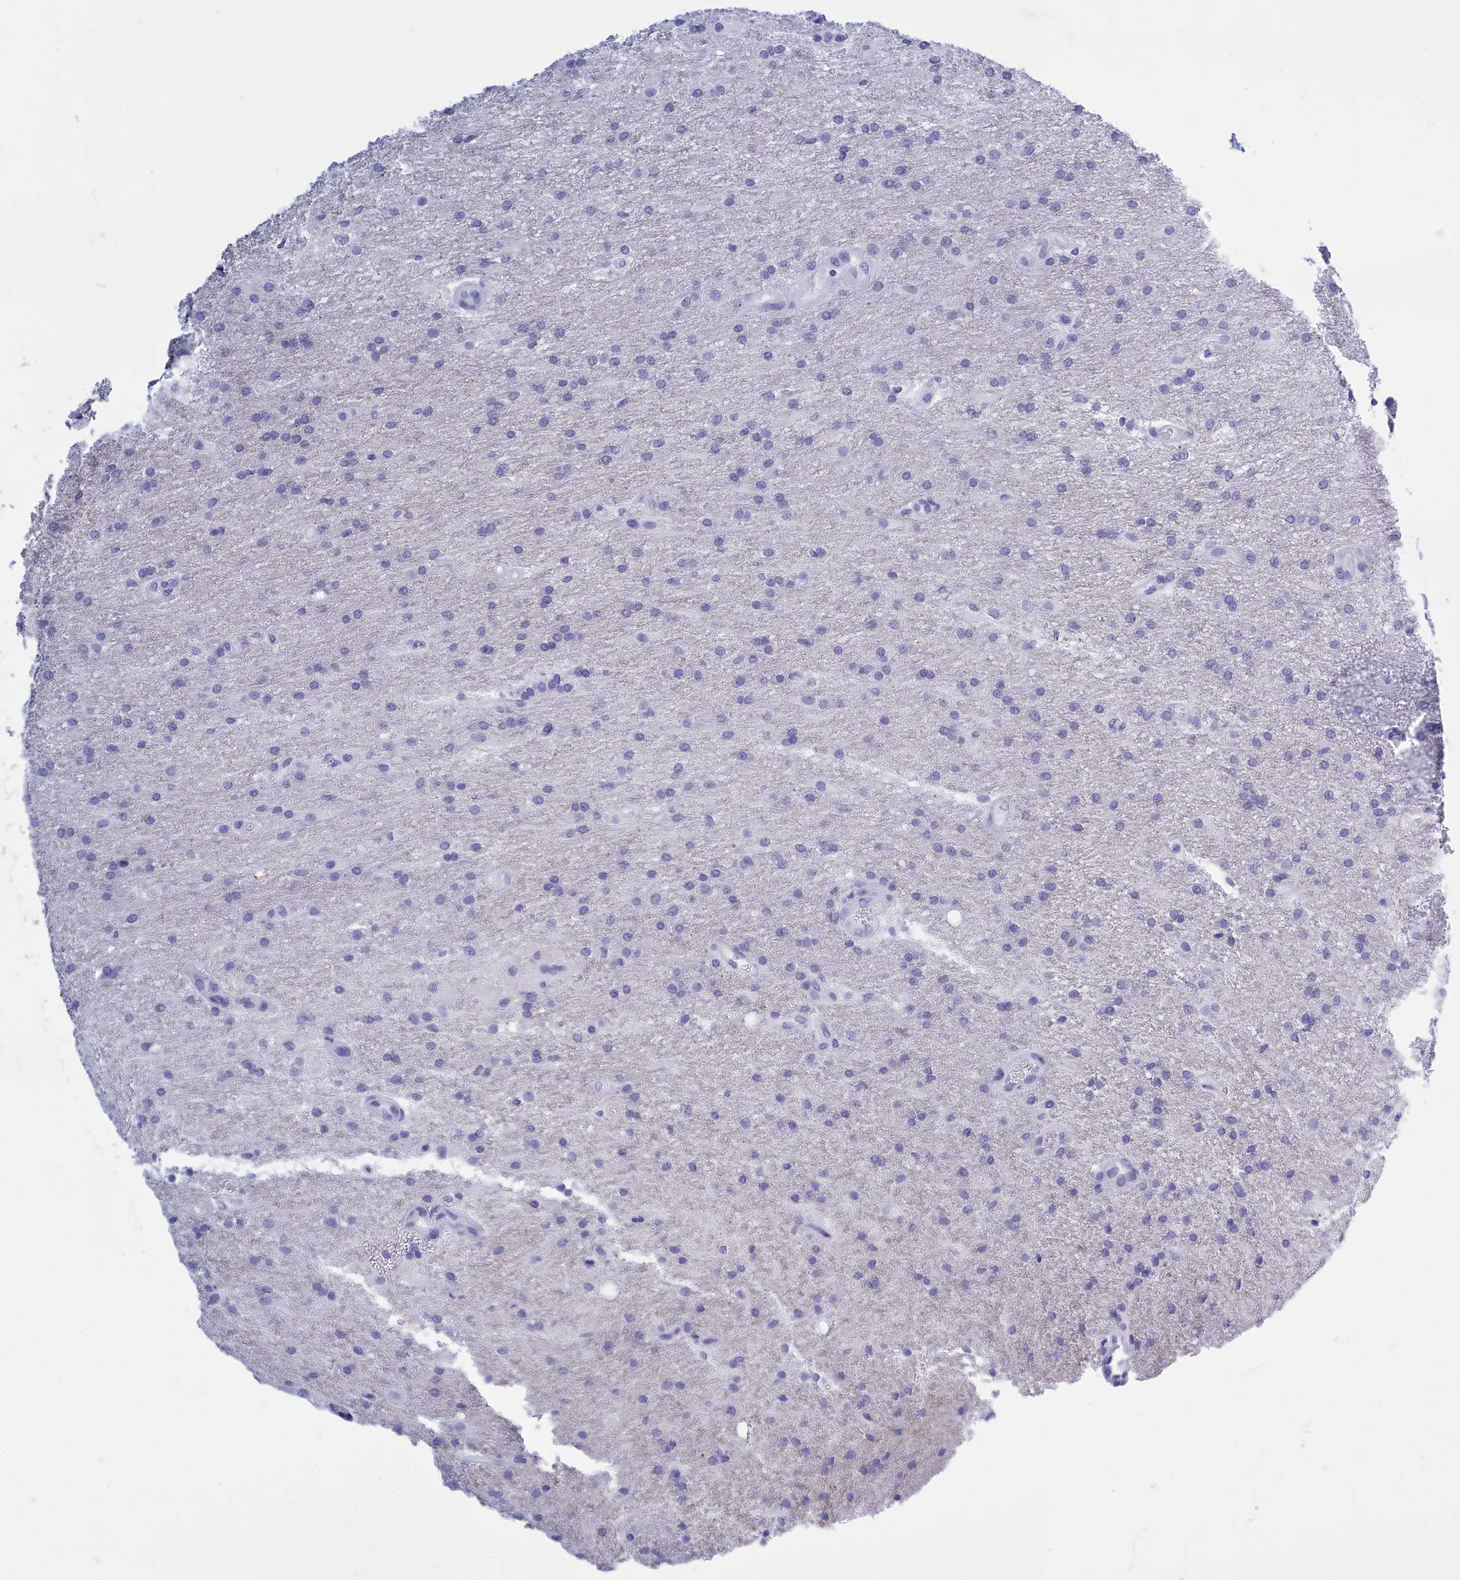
{"staining": {"intensity": "negative", "quantity": "none", "location": "none"}, "tissue": "glioma", "cell_type": "Tumor cells", "image_type": "cancer", "snomed": [{"axis": "morphology", "description": "Glioma, malignant, Low grade"}, {"axis": "topography", "description": "Brain"}], "caption": "Immunohistochemical staining of low-grade glioma (malignant) exhibits no significant staining in tumor cells.", "gene": "TMEM97", "patient": {"sex": "male", "age": 66}}